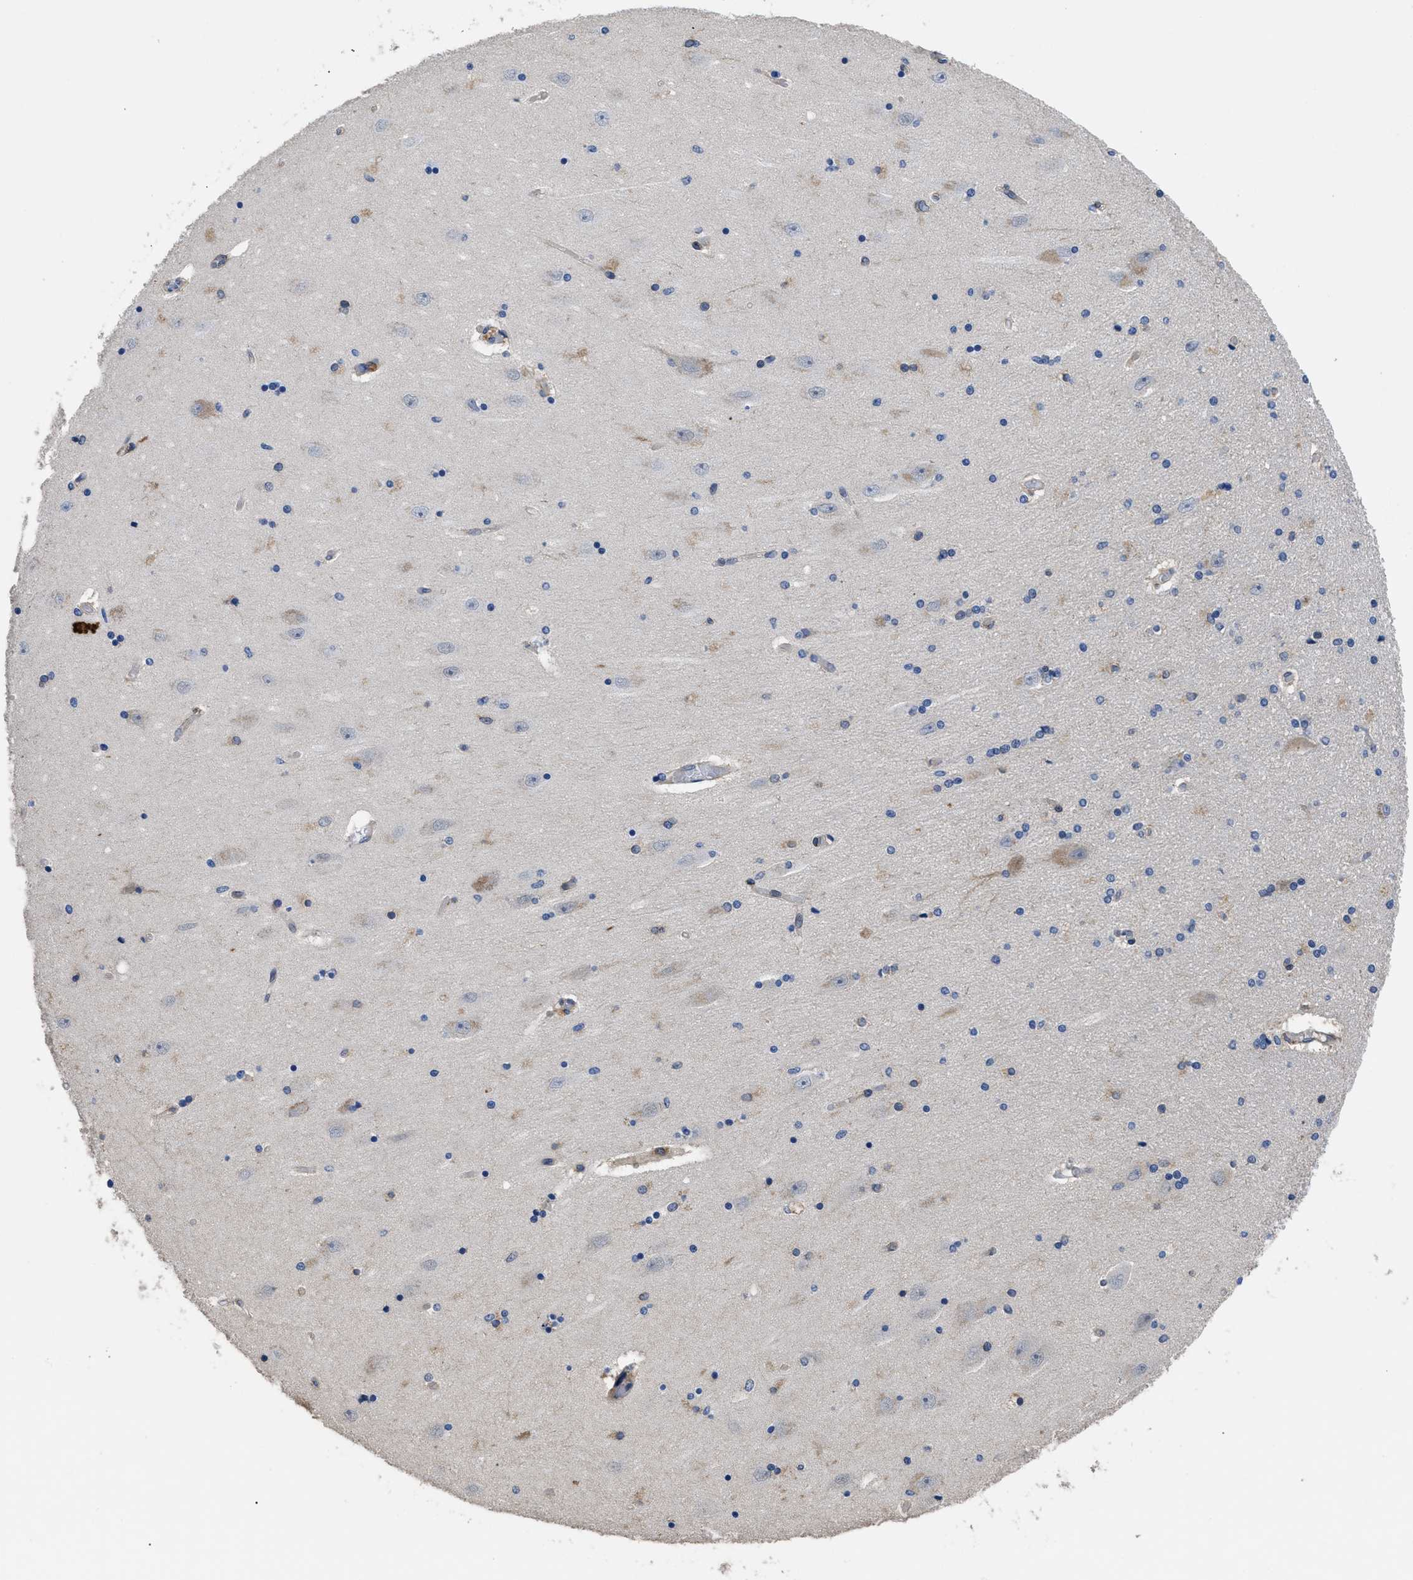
{"staining": {"intensity": "moderate", "quantity": "<25%", "location": "cytoplasmic/membranous"}, "tissue": "hippocampus", "cell_type": "Glial cells", "image_type": "normal", "snomed": [{"axis": "morphology", "description": "Normal tissue, NOS"}, {"axis": "topography", "description": "Hippocampus"}], "caption": "IHC staining of normal hippocampus, which reveals low levels of moderate cytoplasmic/membranous expression in approximately <25% of glial cells indicating moderate cytoplasmic/membranous protein positivity. The staining was performed using DAB (brown) for protein detection and nuclei were counterstained in hematoxylin (blue).", "gene": "SQLE", "patient": {"sex": "female", "age": 54}}